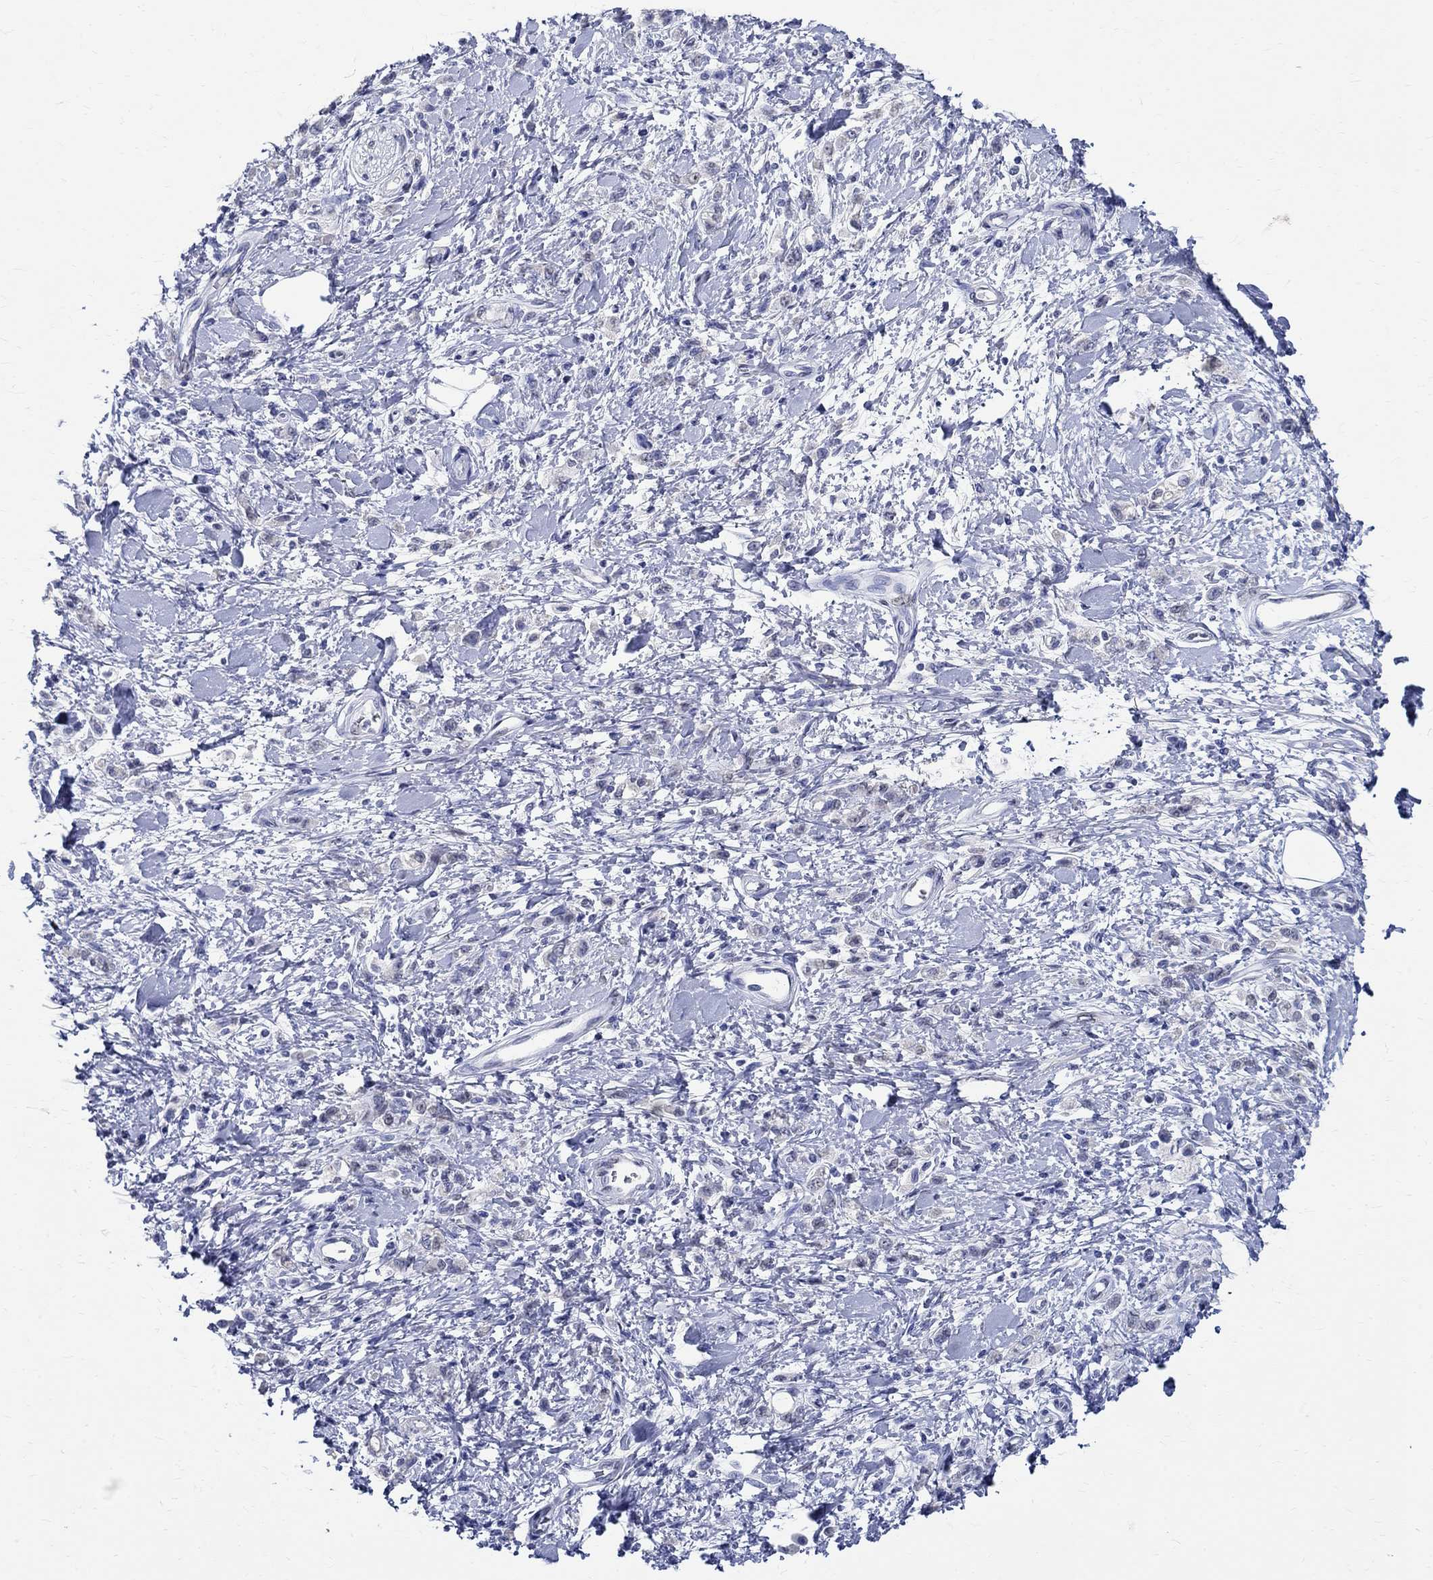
{"staining": {"intensity": "negative", "quantity": "none", "location": "none"}, "tissue": "stomach cancer", "cell_type": "Tumor cells", "image_type": "cancer", "snomed": [{"axis": "morphology", "description": "Adenocarcinoma, NOS"}, {"axis": "topography", "description": "Stomach"}], "caption": "Immunohistochemistry (IHC) histopathology image of neoplastic tissue: human stomach adenocarcinoma stained with DAB (3,3'-diaminobenzidine) demonstrates no significant protein expression in tumor cells. The staining is performed using DAB (3,3'-diaminobenzidine) brown chromogen with nuclei counter-stained in using hematoxylin.", "gene": "TSPAN16", "patient": {"sex": "male", "age": 77}}